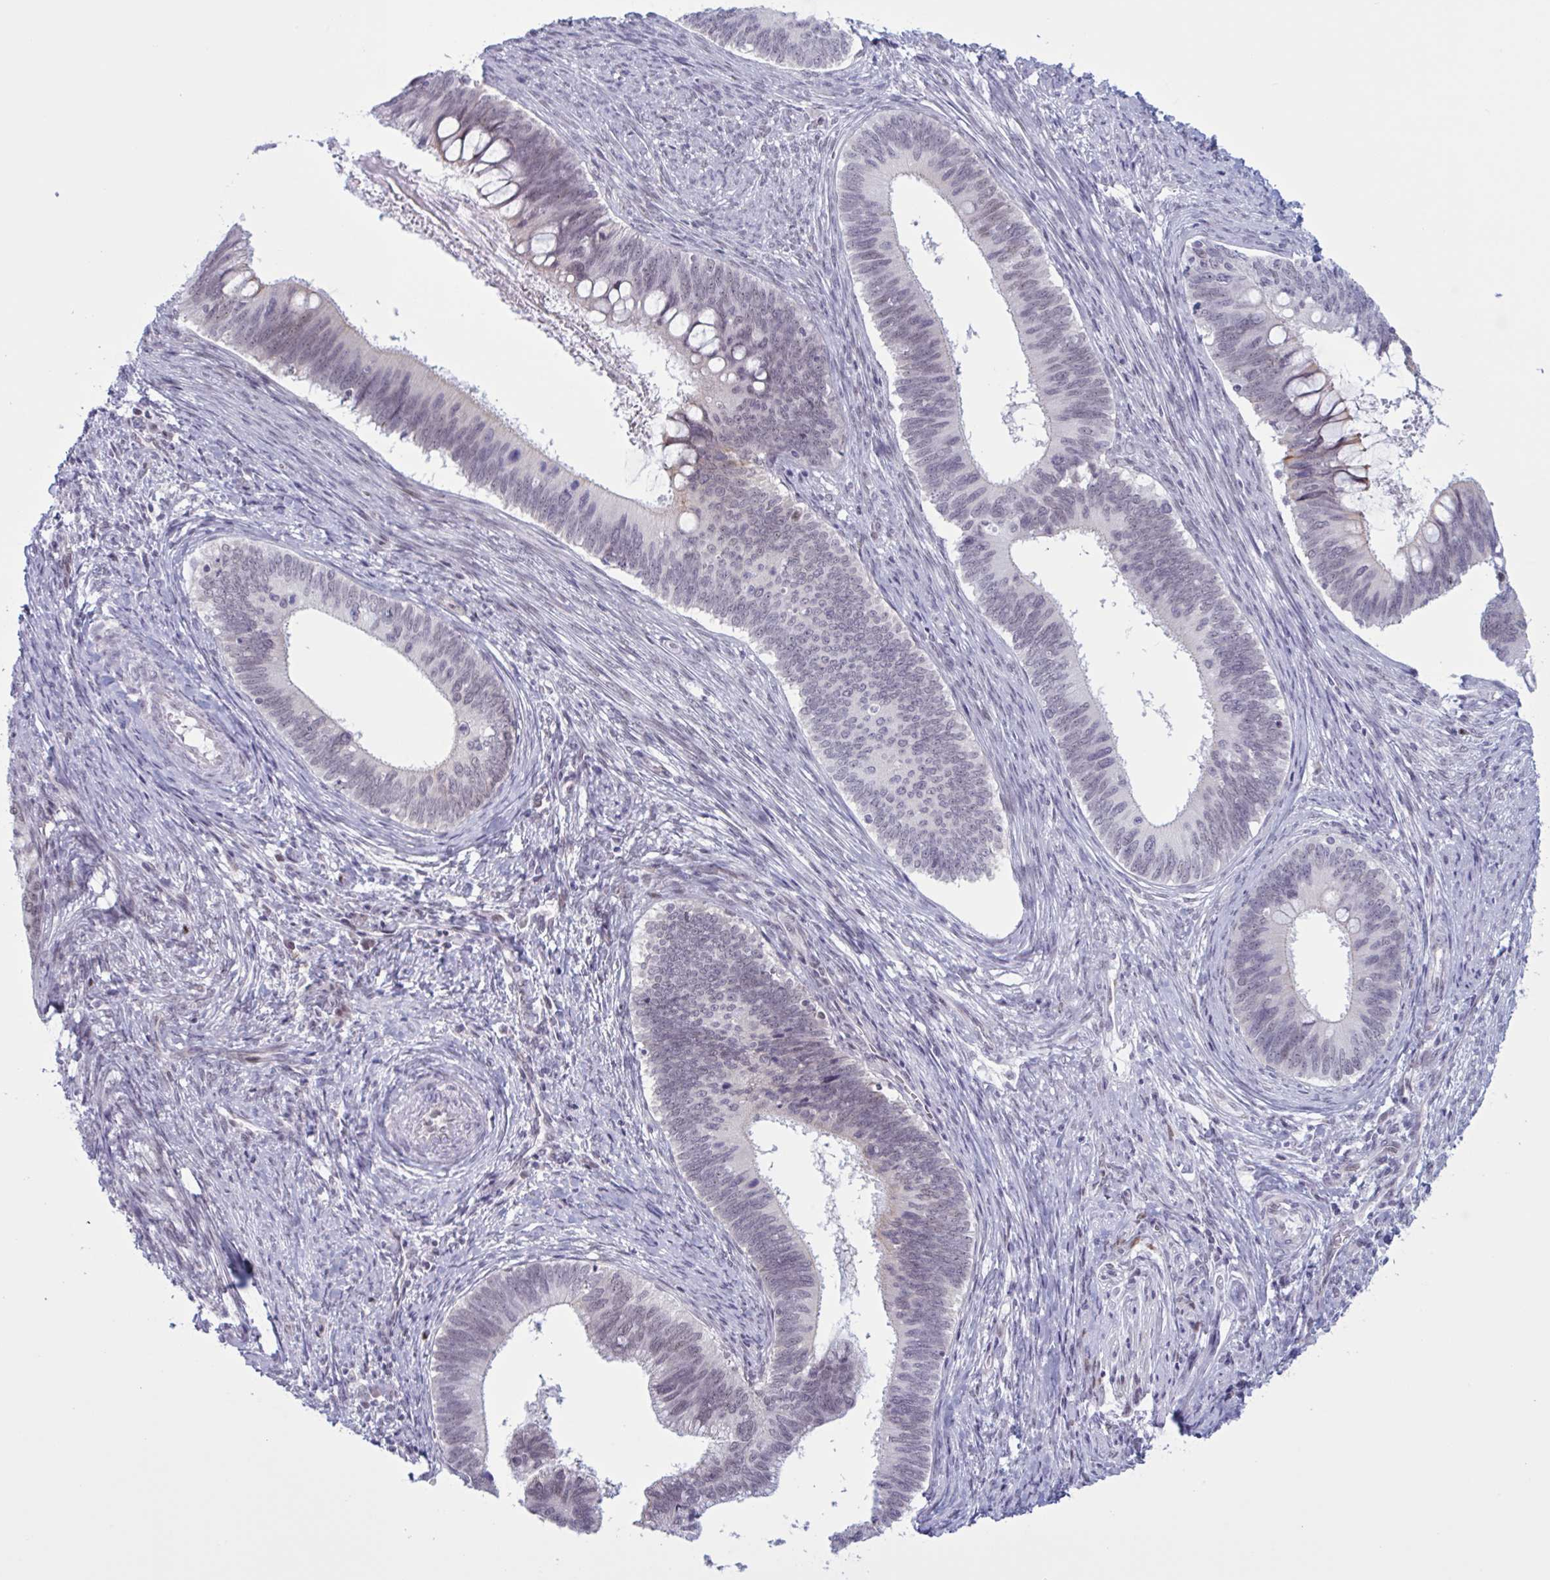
{"staining": {"intensity": "negative", "quantity": "none", "location": "none"}, "tissue": "cervical cancer", "cell_type": "Tumor cells", "image_type": "cancer", "snomed": [{"axis": "morphology", "description": "Adenocarcinoma, NOS"}, {"axis": "topography", "description": "Cervix"}], "caption": "This micrograph is of adenocarcinoma (cervical) stained with immunohistochemistry (IHC) to label a protein in brown with the nuclei are counter-stained blue. There is no staining in tumor cells. The staining was performed using DAB (3,3'-diaminobenzidine) to visualize the protein expression in brown, while the nuclei were stained in blue with hematoxylin (Magnification: 20x).", "gene": "PRMT6", "patient": {"sex": "female", "age": 42}}